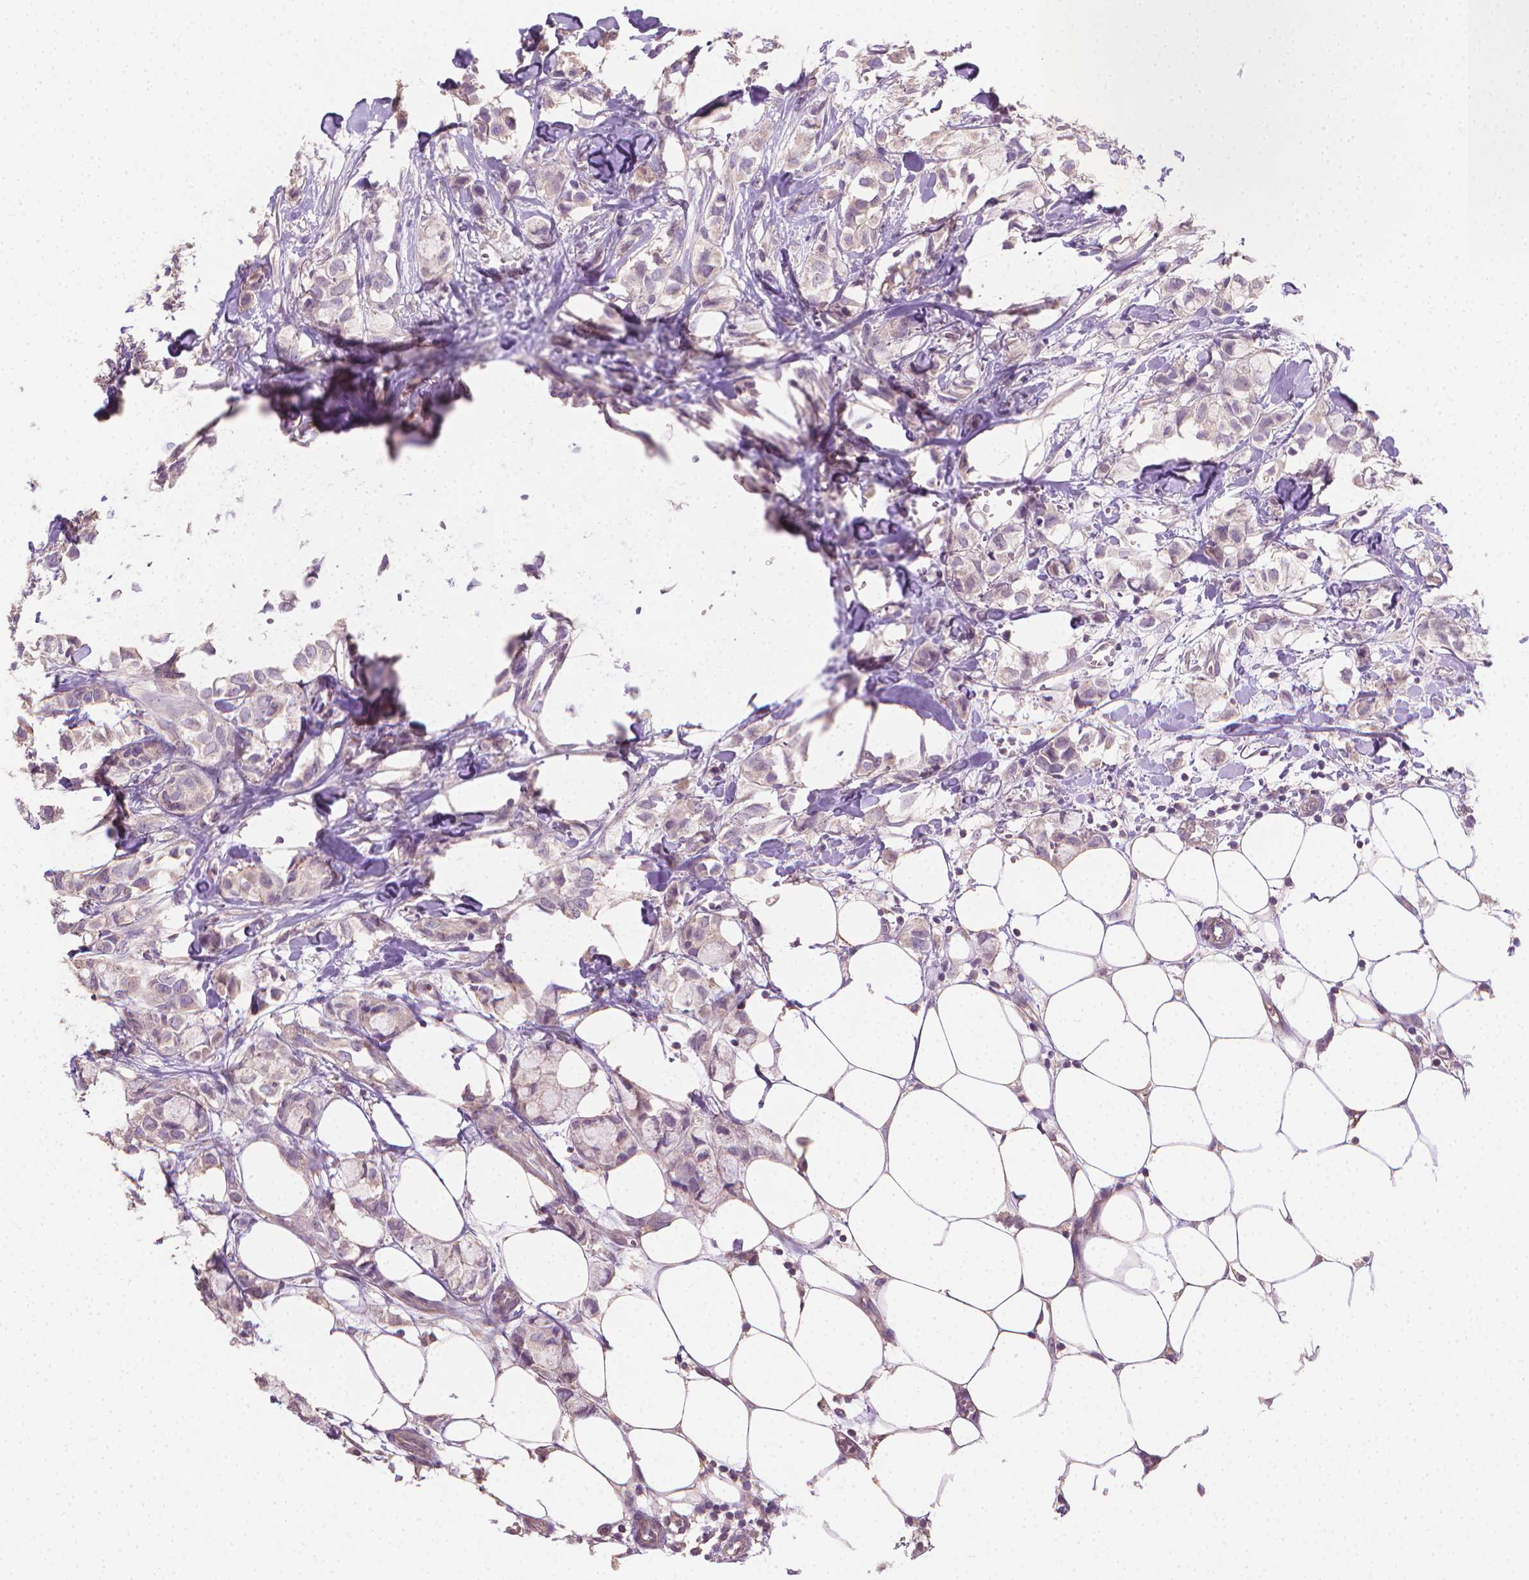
{"staining": {"intensity": "negative", "quantity": "none", "location": "none"}, "tissue": "breast cancer", "cell_type": "Tumor cells", "image_type": "cancer", "snomed": [{"axis": "morphology", "description": "Duct carcinoma"}, {"axis": "topography", "description": "Breast"}], "caption": "DAB immunohistochemical staining of breast invasive ductal carcinoma shows no significant positivity in tumor cells. The staining was performed using DAB to visualize the protein expression in brown, while the nuclei were stained in blue with hematoxylin (Magnification: 20x).", "gene": "CATIP", "patient": {"sex": "female", "age": 85}}